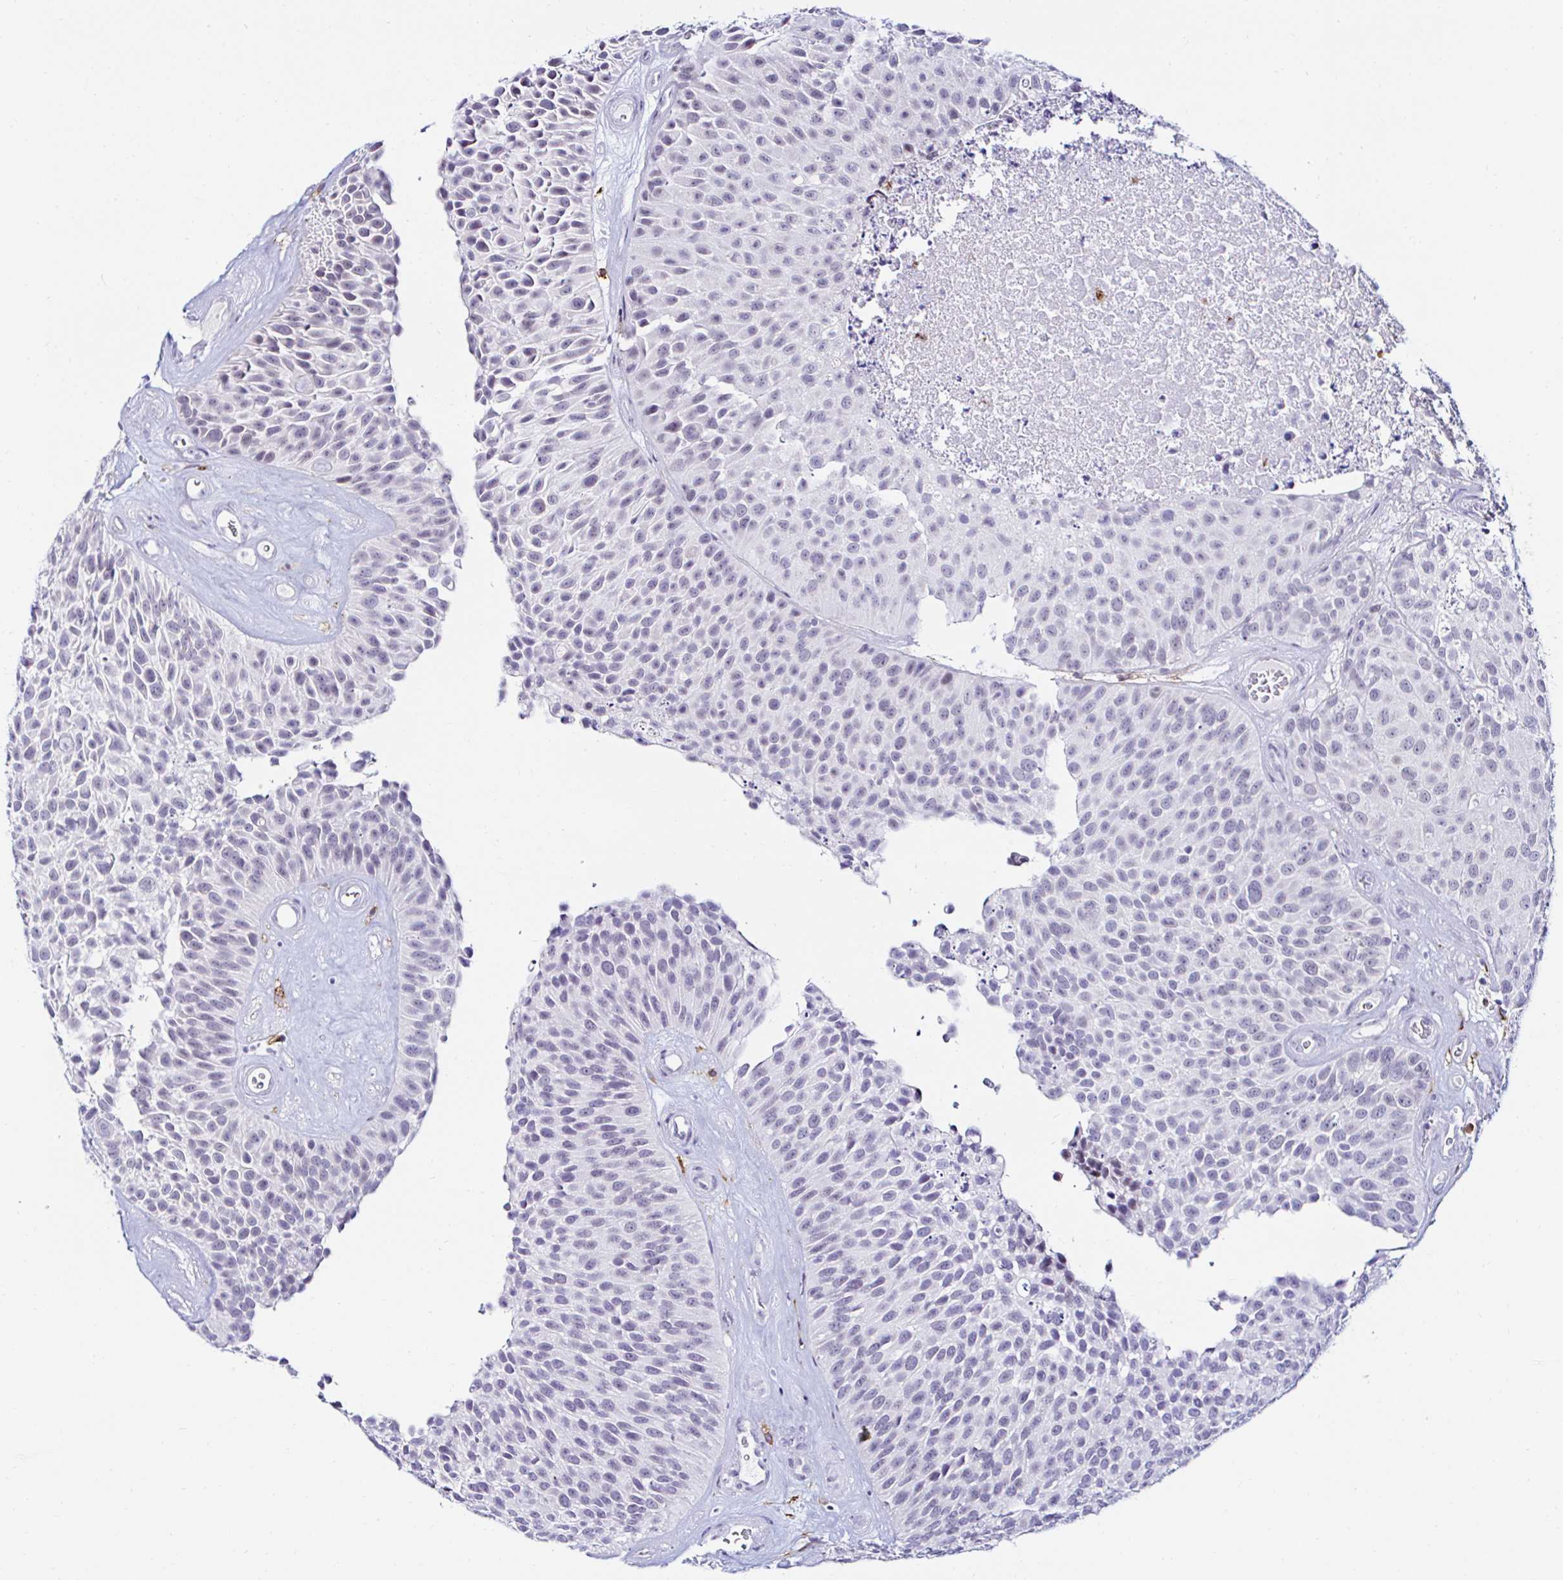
{"staining": {"intensity": "negative", "quantity": "none", "location": "none"}, "tissue": "urothelial cancer", "cell_type": "Tumor cells", "image_type": "cancer", "snomed": [{"axis": "morphology", "description": "Urothelial carcinoma, Low grade"}, {"axis": "topography", "description": "Urinary bladder"}], "caption": "High magnification brightfield microscopy of low-grade urothelial carcinoma stained with DAB (3,3'-diaminobenzidine) (brown) and counterstained with hematoxylin (blue): tumor cells show no significant staining.", "gene": "CYBB", "patient": {"sex": "male", "age": 76}}